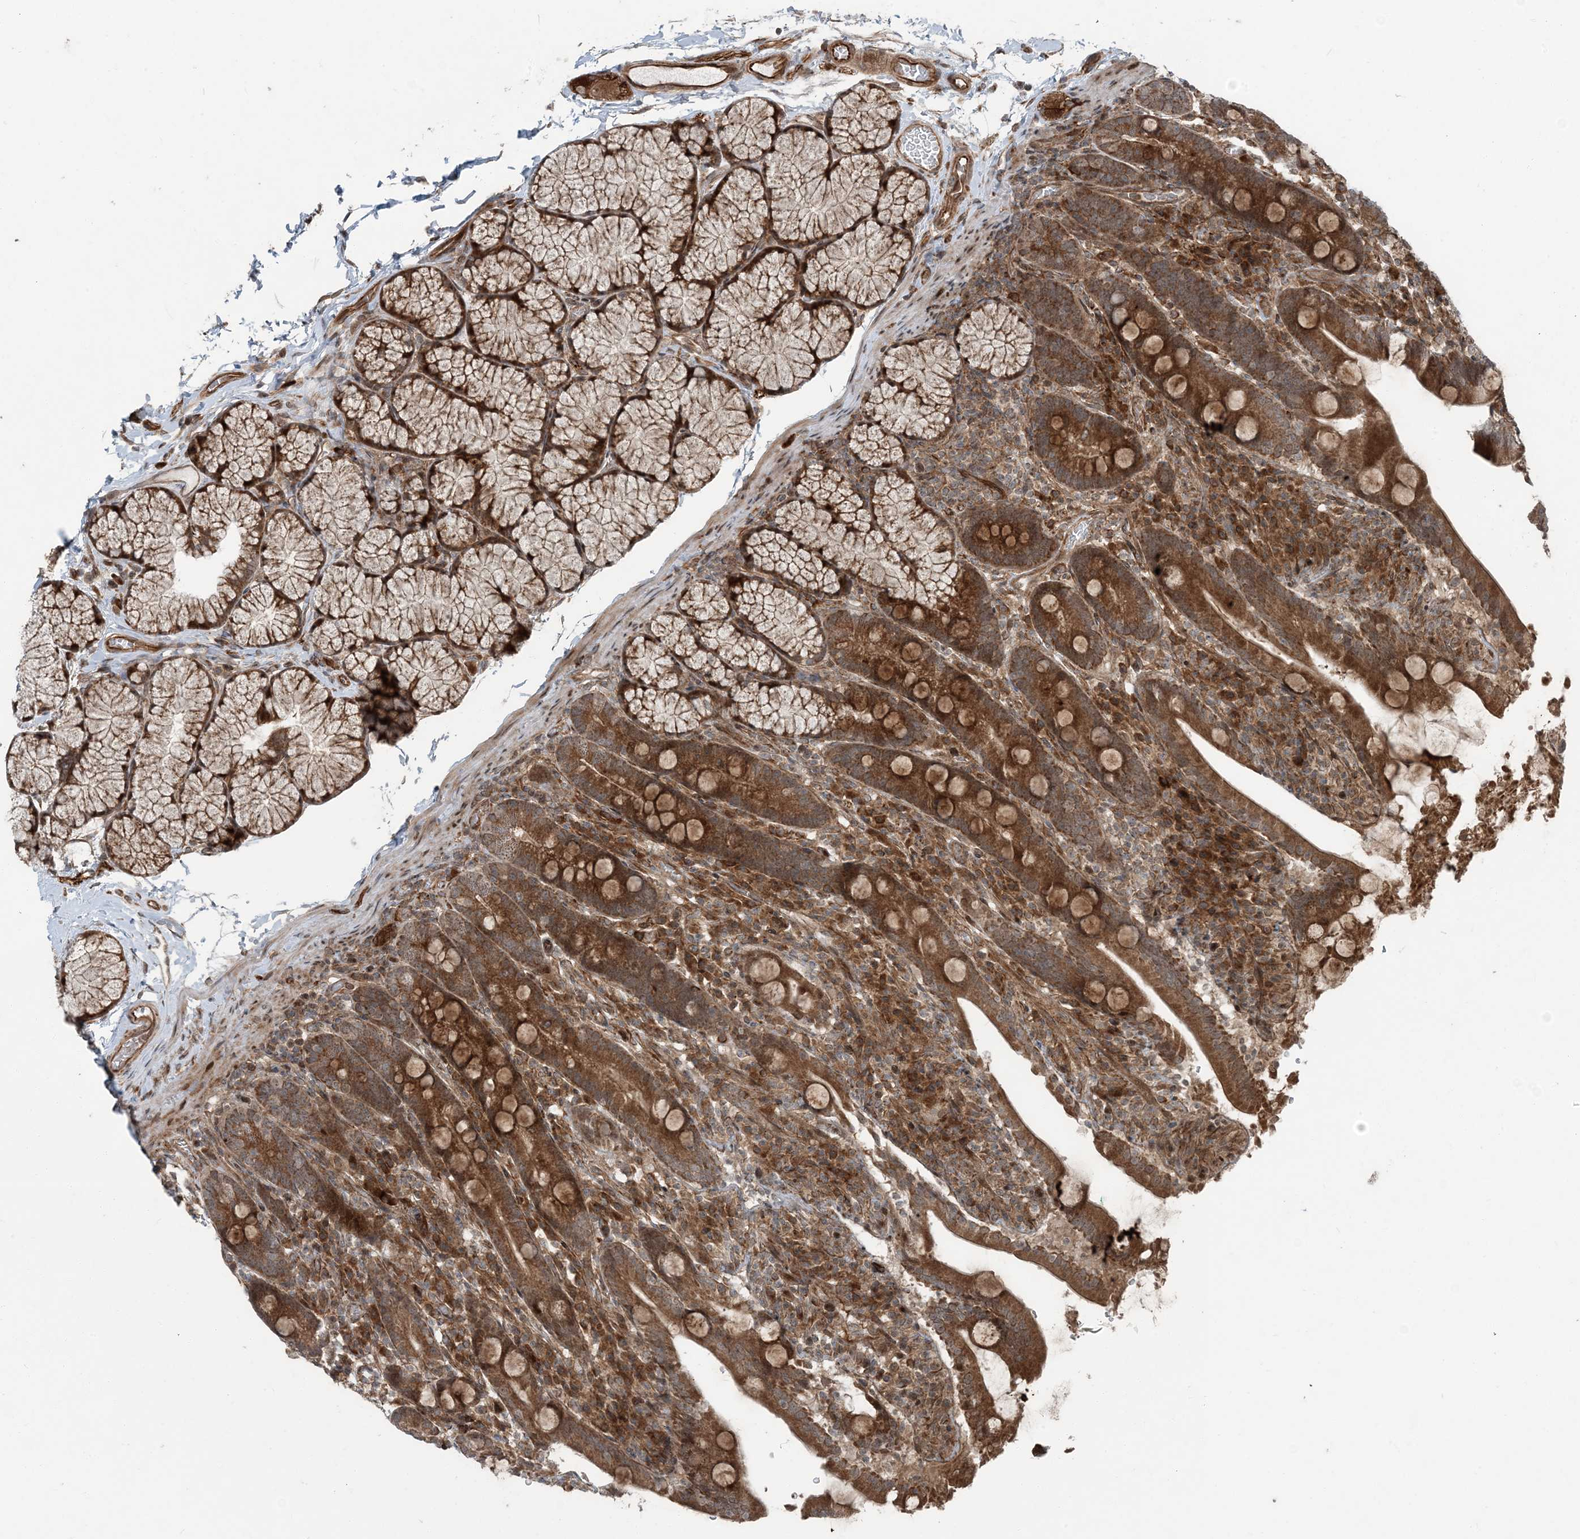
{"staining": {"intensity": "strong", "quantity": ">75%", "location": "cytoplasmic/membranous"}, "tissue": "duodenum", "cell_type": "Glandular cells", "image_type": "normal", "snomed": [{"axis": "morphology", "description": "Normal tissue, NOS"}, {"axis": "topography", "description": "Duodenum"}], "caption": "IHC photomicrograph of normal duodenum: duodenum stained using immunohistochemistry exhibits high levels of strong protein expression localized specifically in the cytoplasmic/membranous of glandular cells, appearing as a cytoplasmic/membranous brown color.", "gene": "EDEM2", "patient": {"sex": "male", "age": 35}}